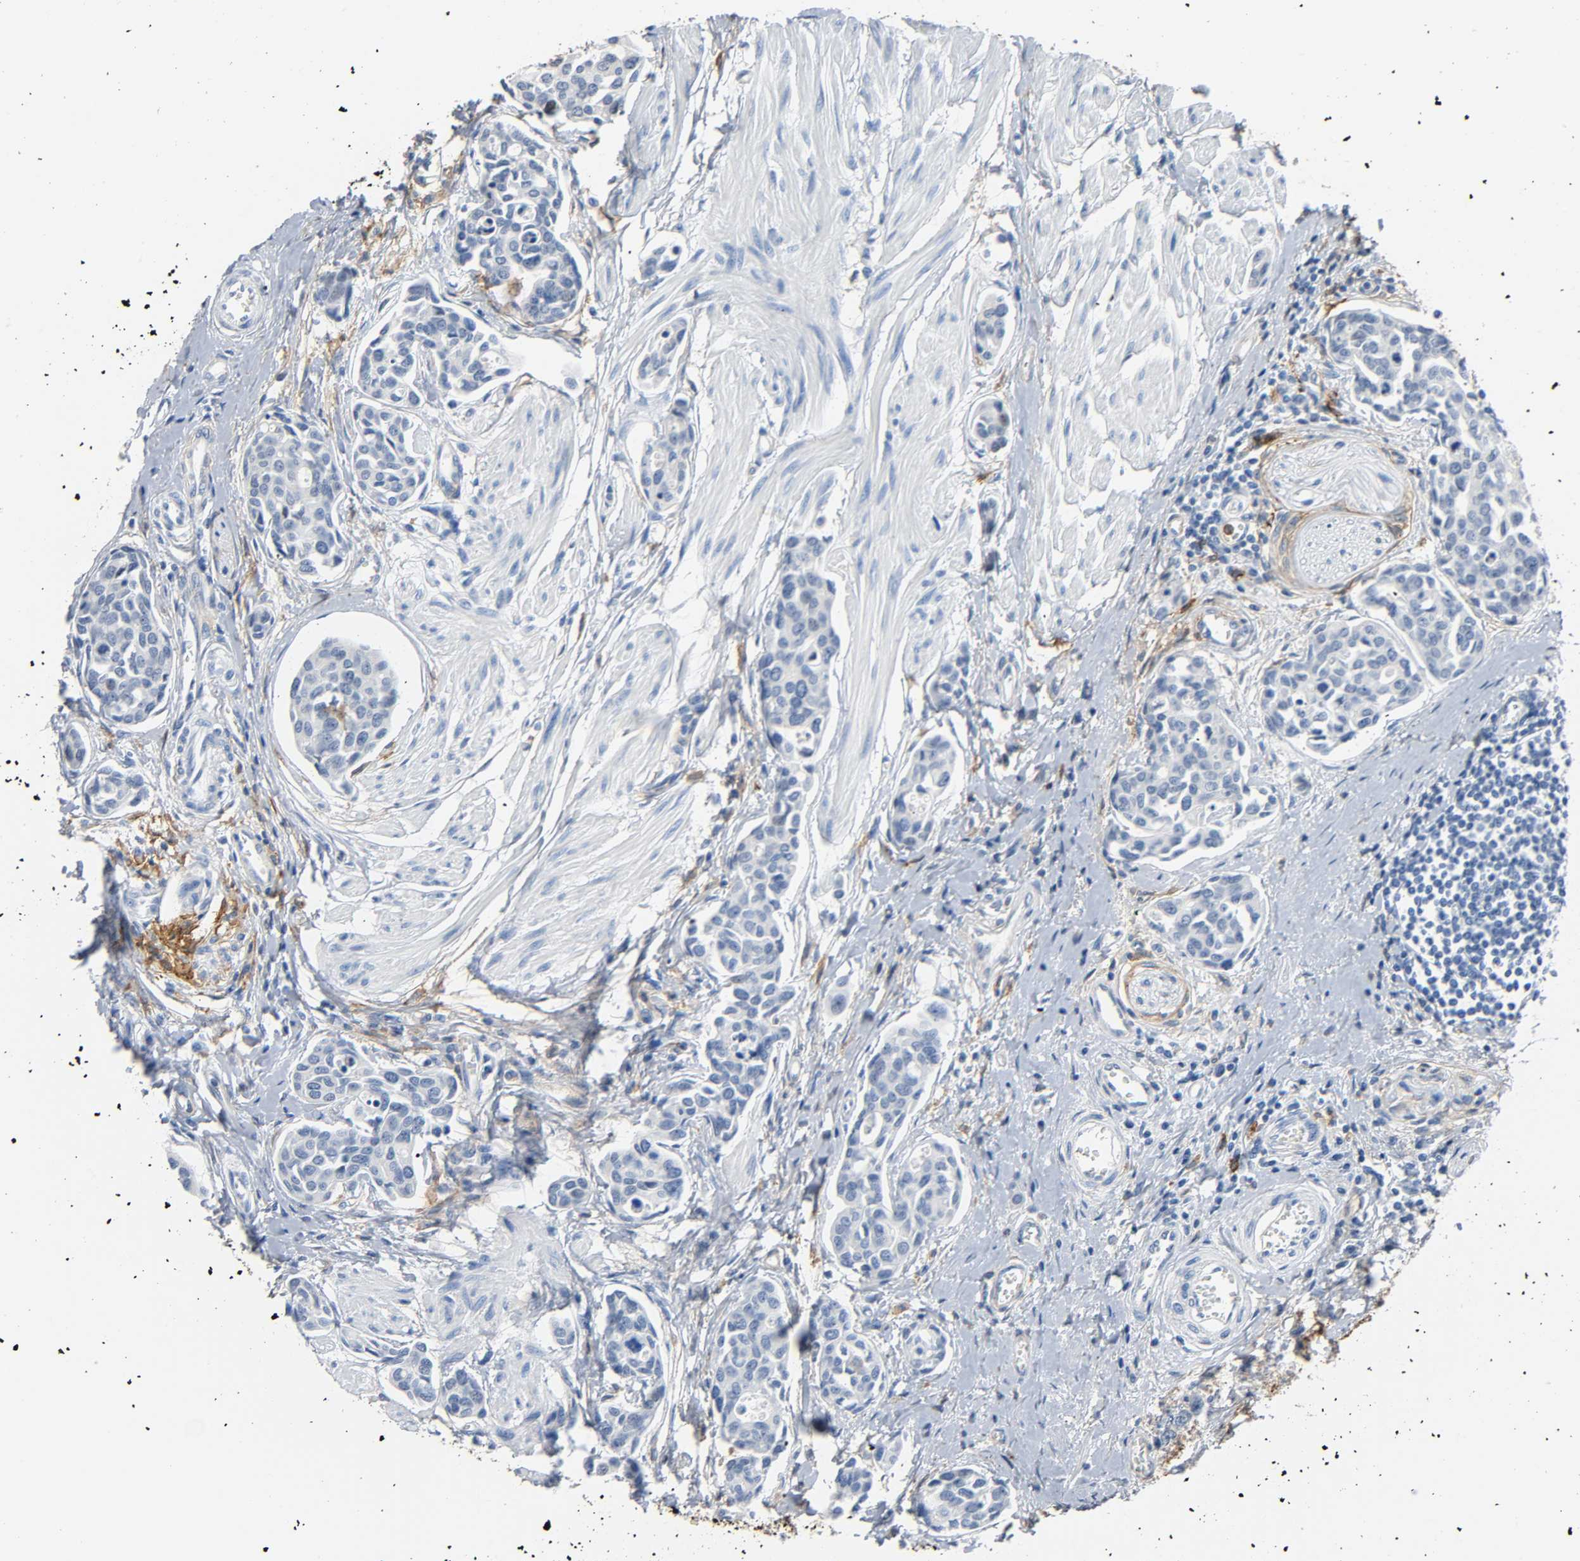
{"staining": {"intensity": "negative", "quantity": "none", "location": "none"}, "tissue": "urothelial cancer", "cell_type": "Tumor cells", "image_type": "cancer", "snomed": [{"axis": "morphology", "description": "Urothelial carcinoma, High grade"}, {"axis": "topography", "description": "Urinary bladder"}], "caption": "High magnification brightfield microscopy of urothelial carcinoma (high-grade) stained with DAB (3,3'-diaminobenzidine) (brown) and counterstained with hematoxylin (blue): tumor cells show no significant expression. (Immunohistochemistry, brightfield microscopy, high magnification).", "gene": "ANPEP", "patient": {"sex": "male", "age": 78}}